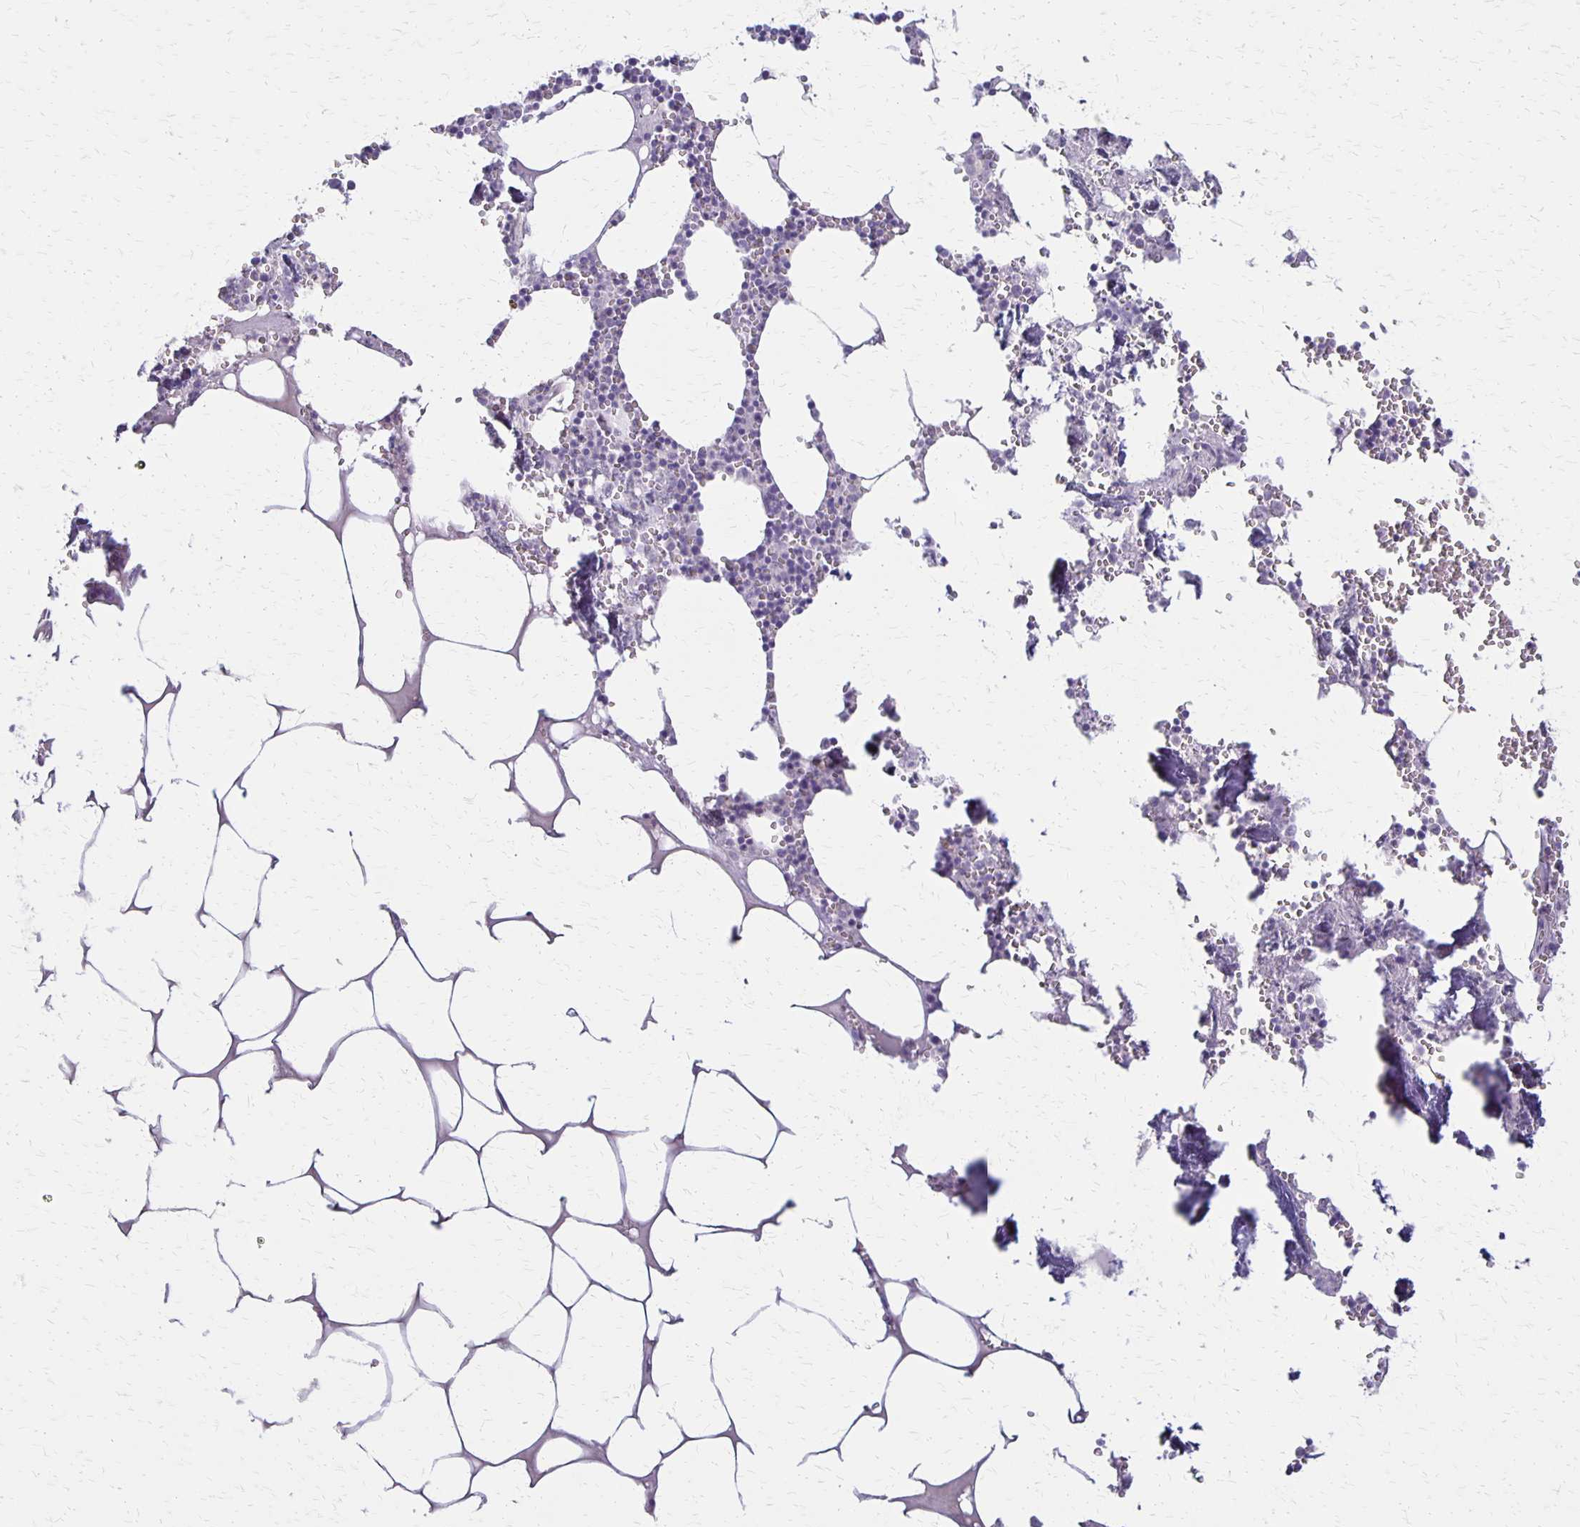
{"staining": {"intensity": "negative", "quantity": "none", "location": "none"}, "tissue": "bone marrow", "cell_type": "Hematopoietic cells", "image_type": "normal", "snomed": [{"axis": "morphology", "description": "Normal tissue, NOS"}, {"axis": "topography", "description": "Bone marrow"}], "caption": "Hematopoietic cells show no significant expression in unremarkable bone marrow.", "gene": "HOMER1", "patient": {"sex": "male", "age": 54}}